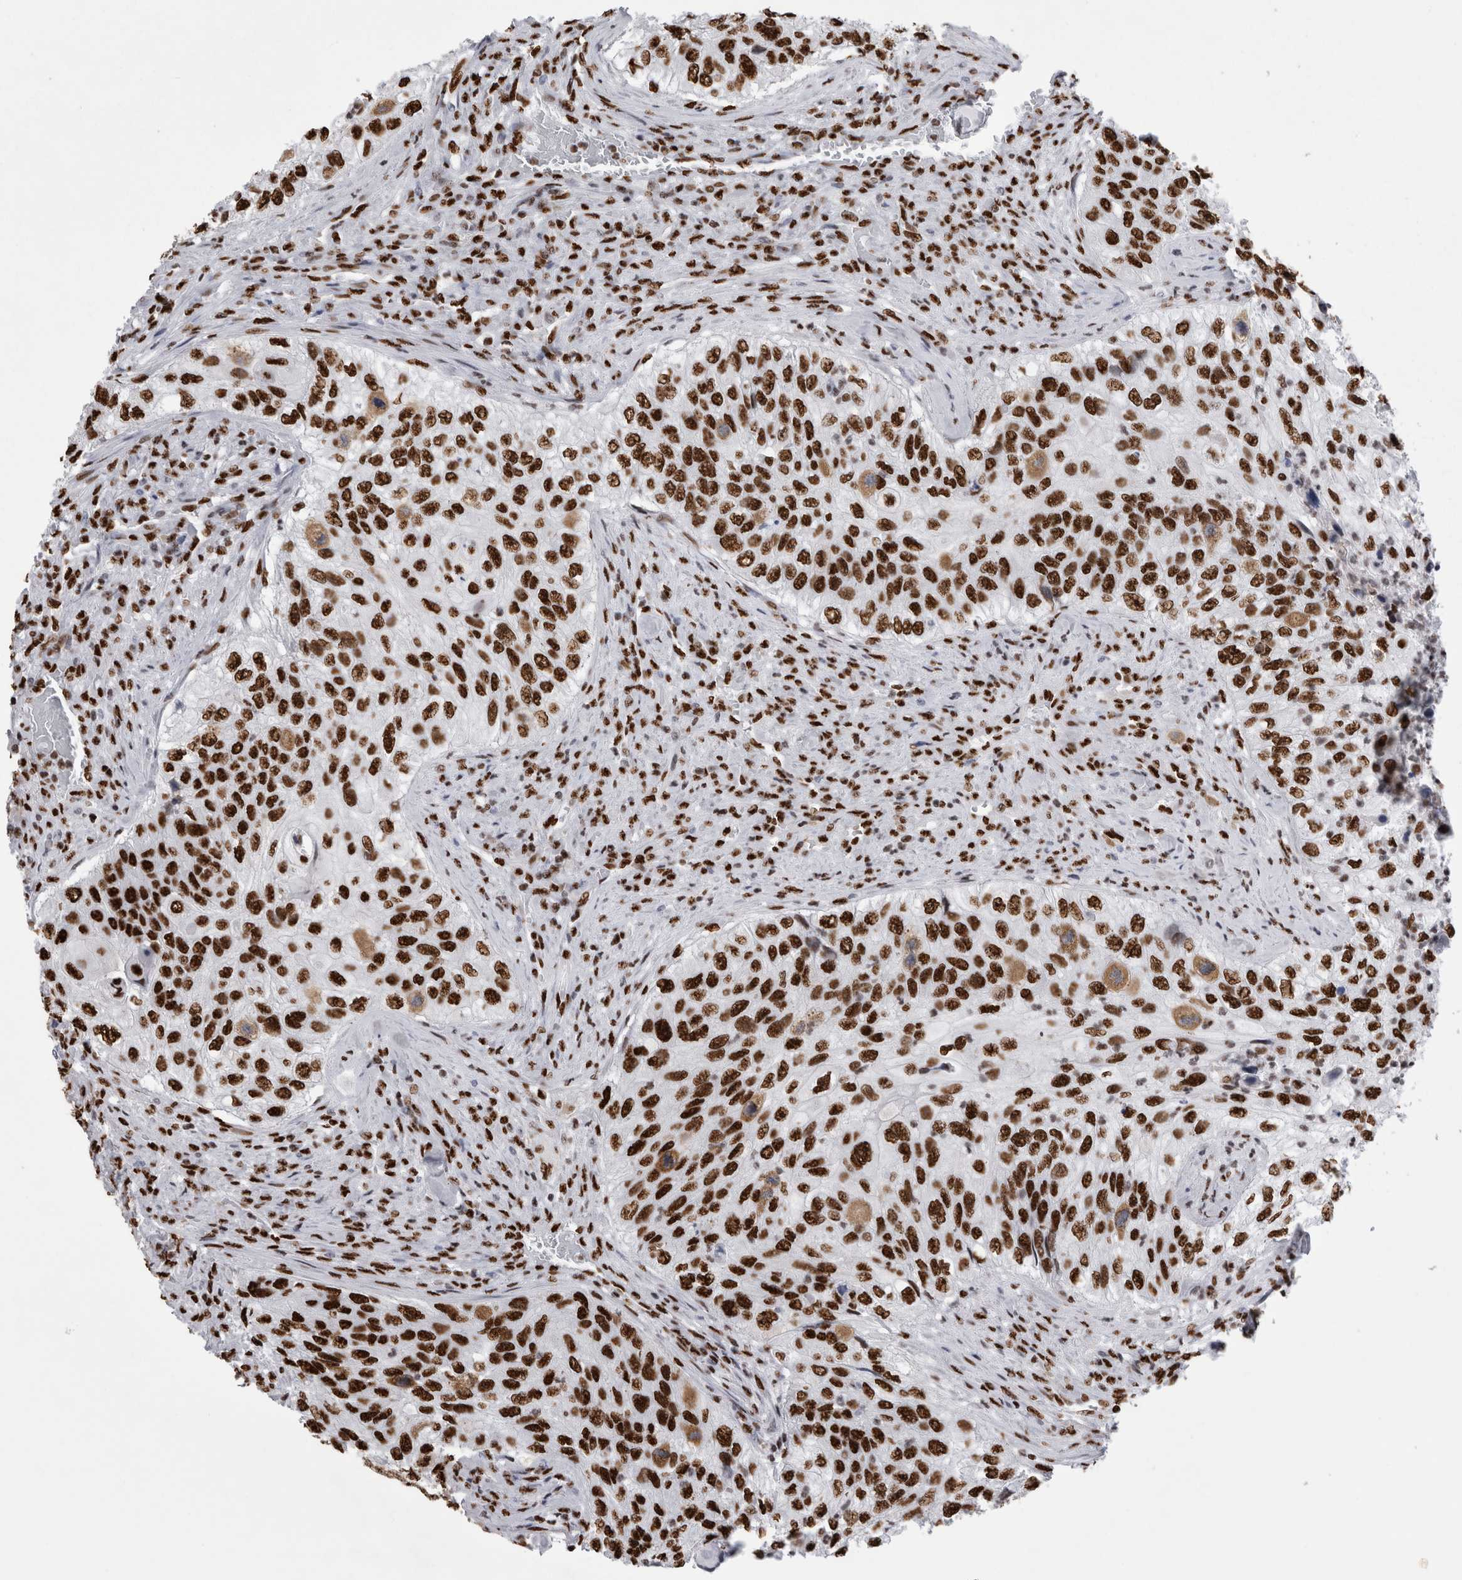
{"staining": {"intensity": "strong", "quantity": ">75%", "location": "nuclear"}, "tissue": "urothelial cancer", "cell_type": "Tumor cells", "image_type": "cancer", "snomed": [{"axis": "morphology", "description": "Urothelial carcinoma, High grade"}, {"axis": "topography", "description": "Urinary bladder"}], "caption": "Tumor cells exhibit high levels of strong nuclear positivity in approximately >75% of cells in urothelial cancer. Nuclei are stained in blue.", "gene": "ALPK3", "patient": {"sex": "female", "age": 60}}